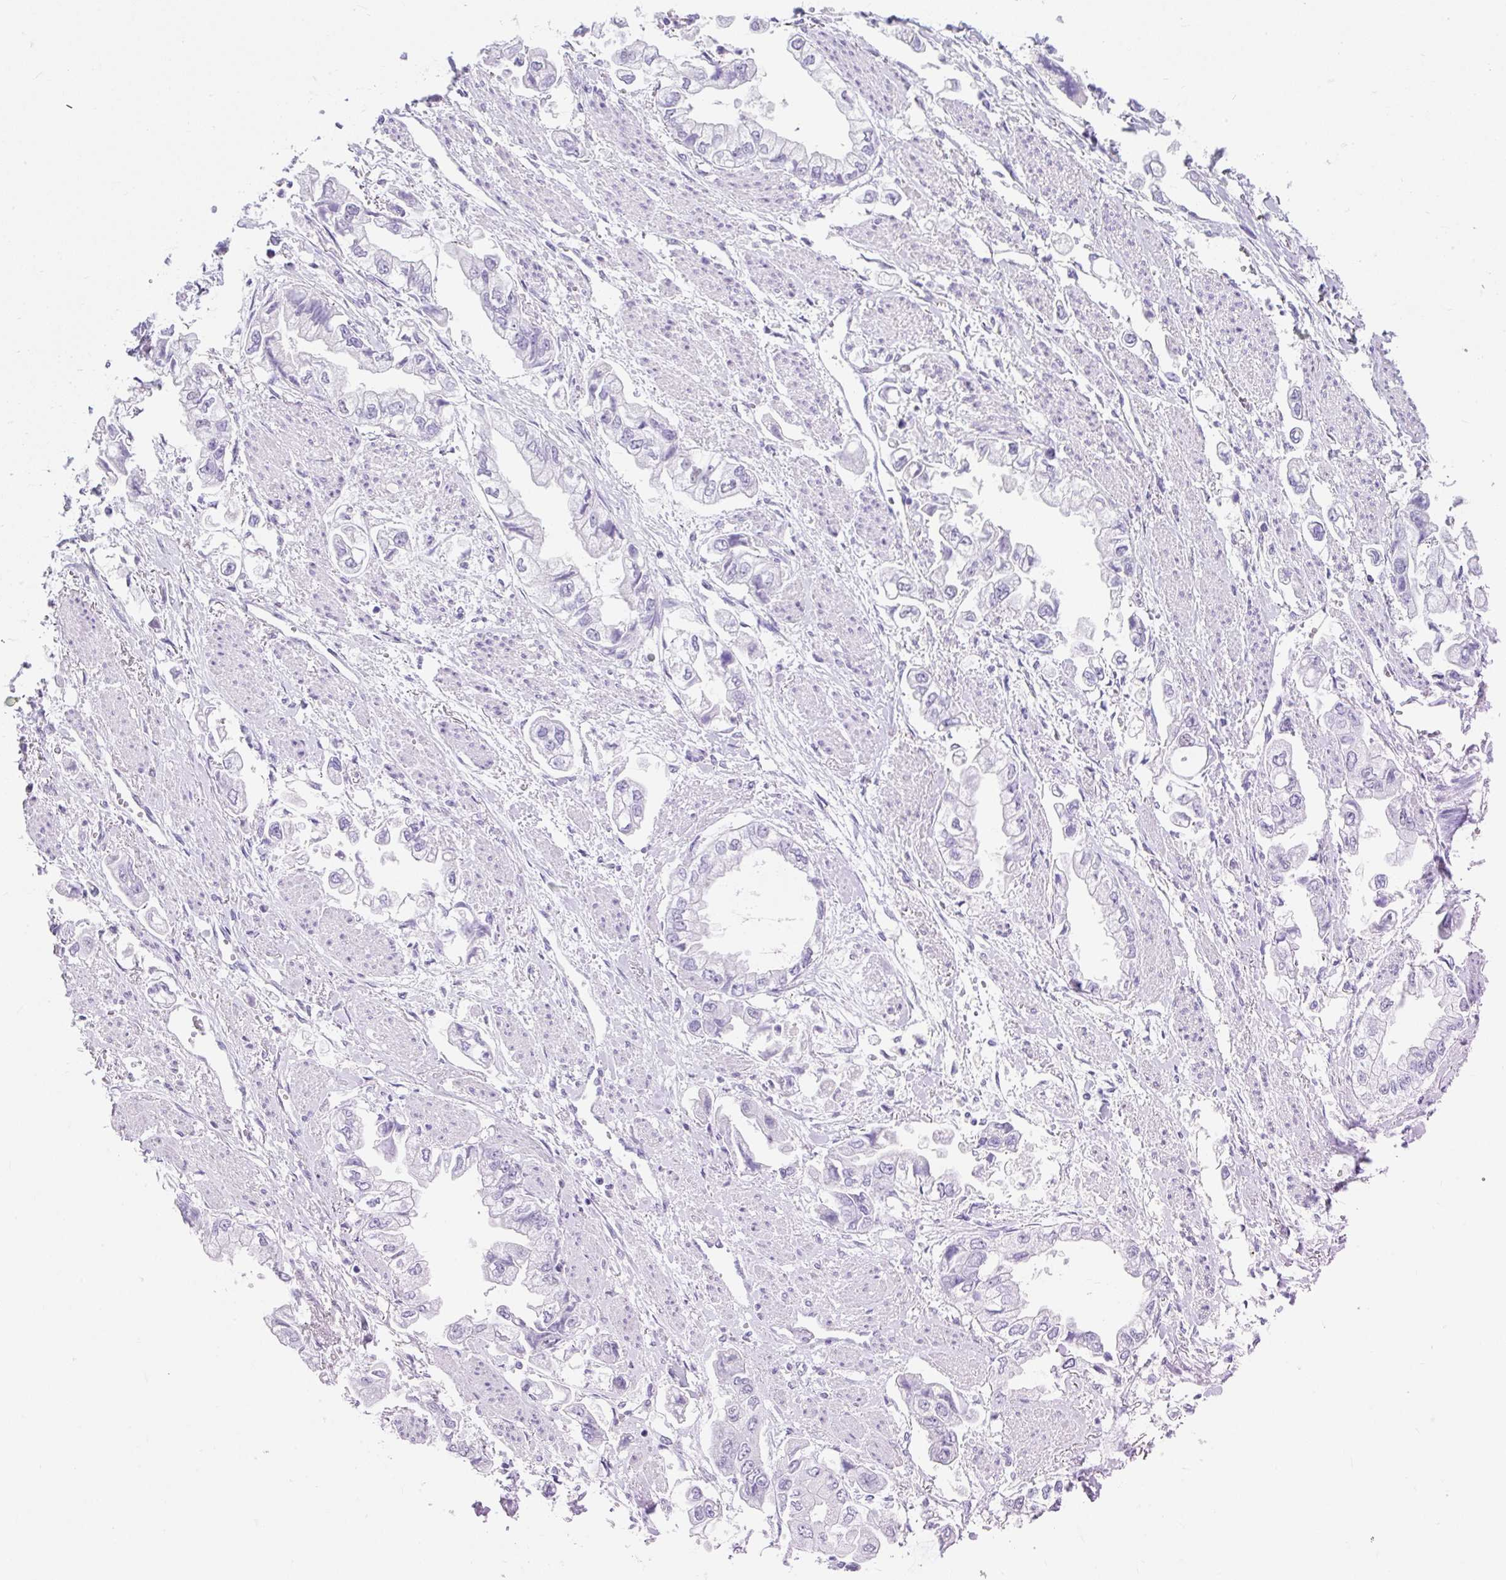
{"staining": {"intensity": "negative", "quantity": "none", "location": "none"}, "tissue": "stomach cancer", "cell_type": "Tumor cells", "image_type": "cancer", "snomed": [{"axis": "morphology", "description": "Adenocarcinoma, NOS"}, {"axis": "topography", "description": "Stomach"}], "caption": "An image of human adenocarcinoma (stomach) is negative for staining in tumor cells.", "gene": "PLCXD2", "patient": {"sex": "male", "age": 62}}